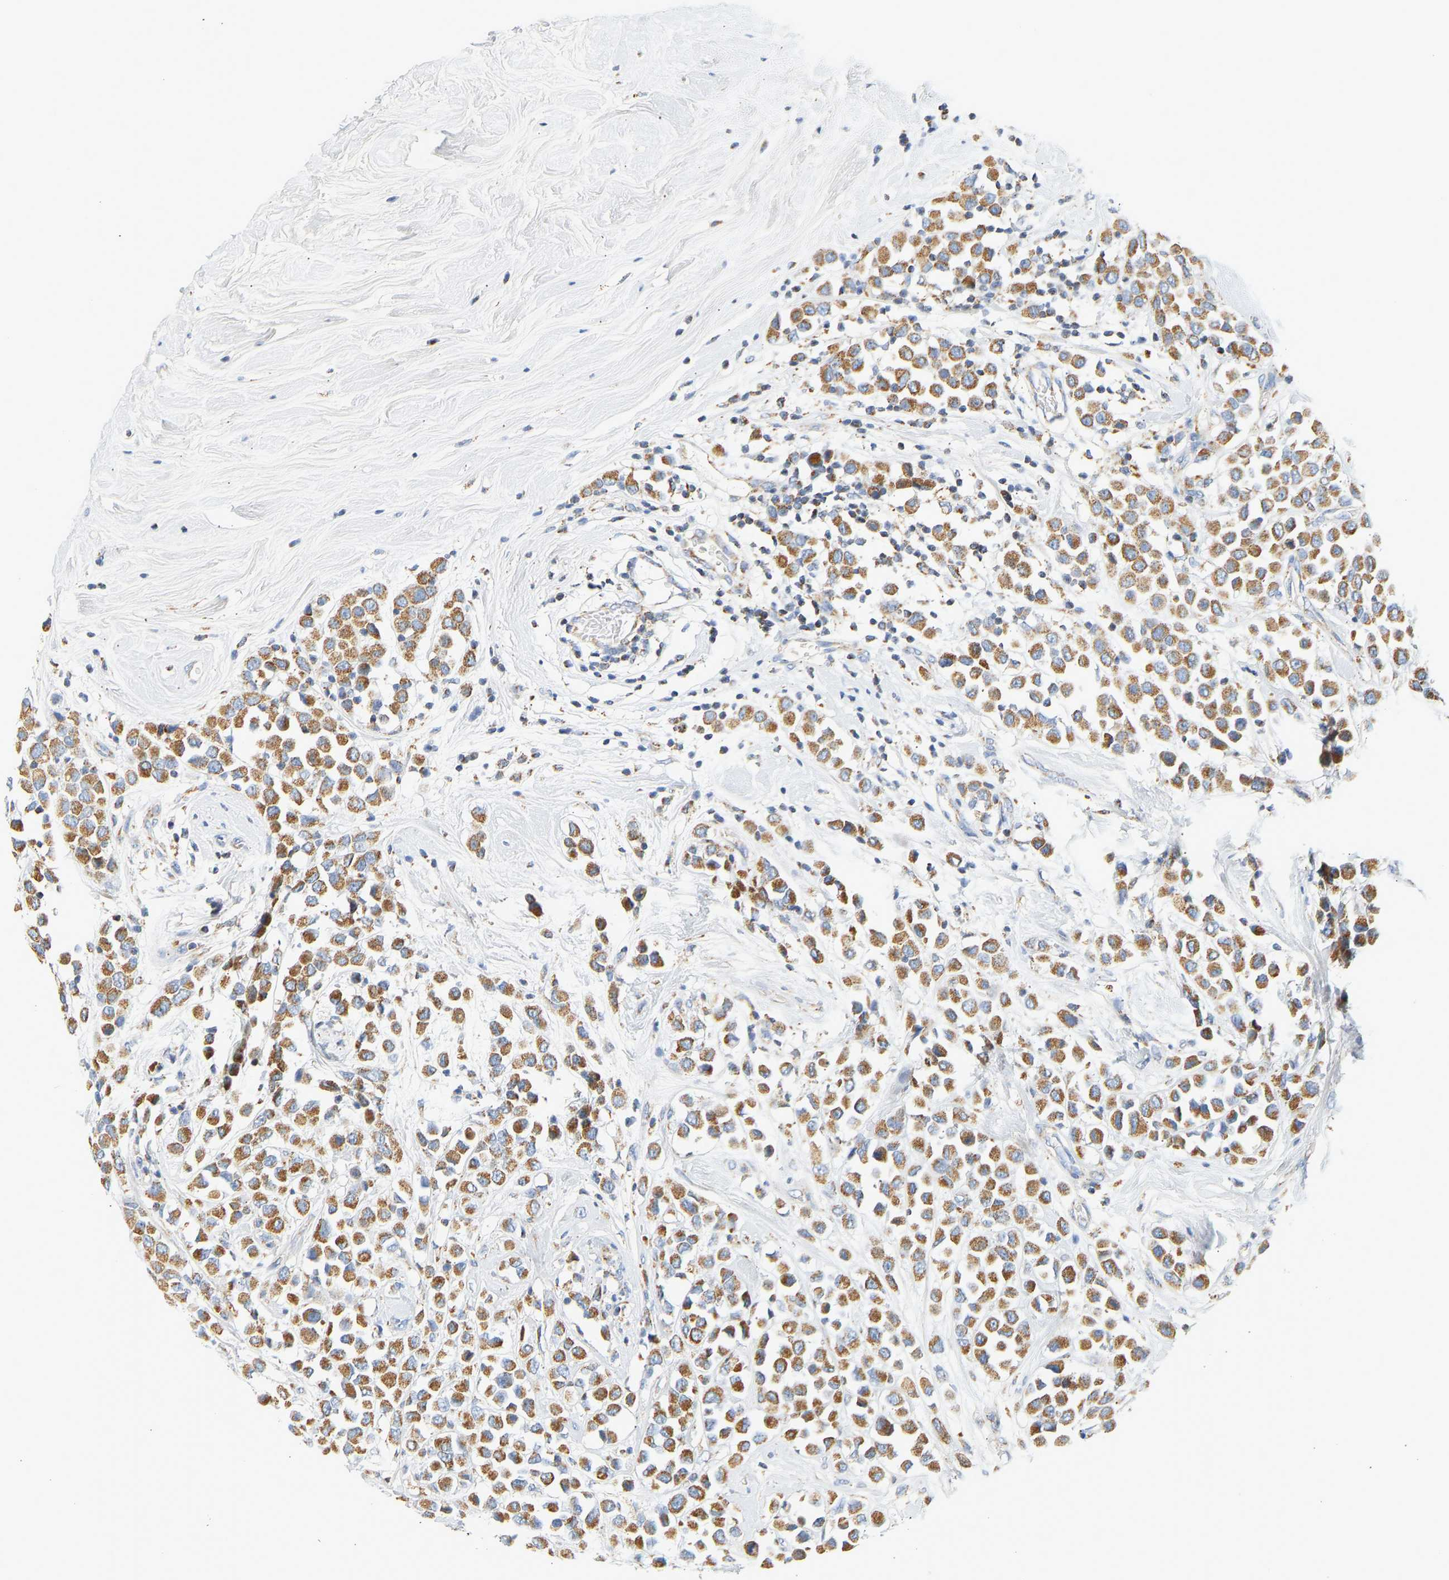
{"staining": {"intensity": "moderate", "quantity": ">75%", "location": "cytoplasmic/membranous"}, "tissue": "breast cancer", "cell_type": "Tumor cells", "image_type": "cancer", "snomed": [{"axis": "morphology", "description": "Duct carcinoma"}, {"axis": "topography", "description": "Breast"}], "caption": "Immunohistochemistry image of neoplastic tissue: human breast intraductal carcinoma stained using immunohistochemistry shows medium levels of moderate protein expression localized specifically in the cytoplasmic/membranous of tumor cells, appearing as a cytoplasmic/membranous brown color.", "gene": "GRPEL2", "patient": {"sex": "female", "age": 61}}